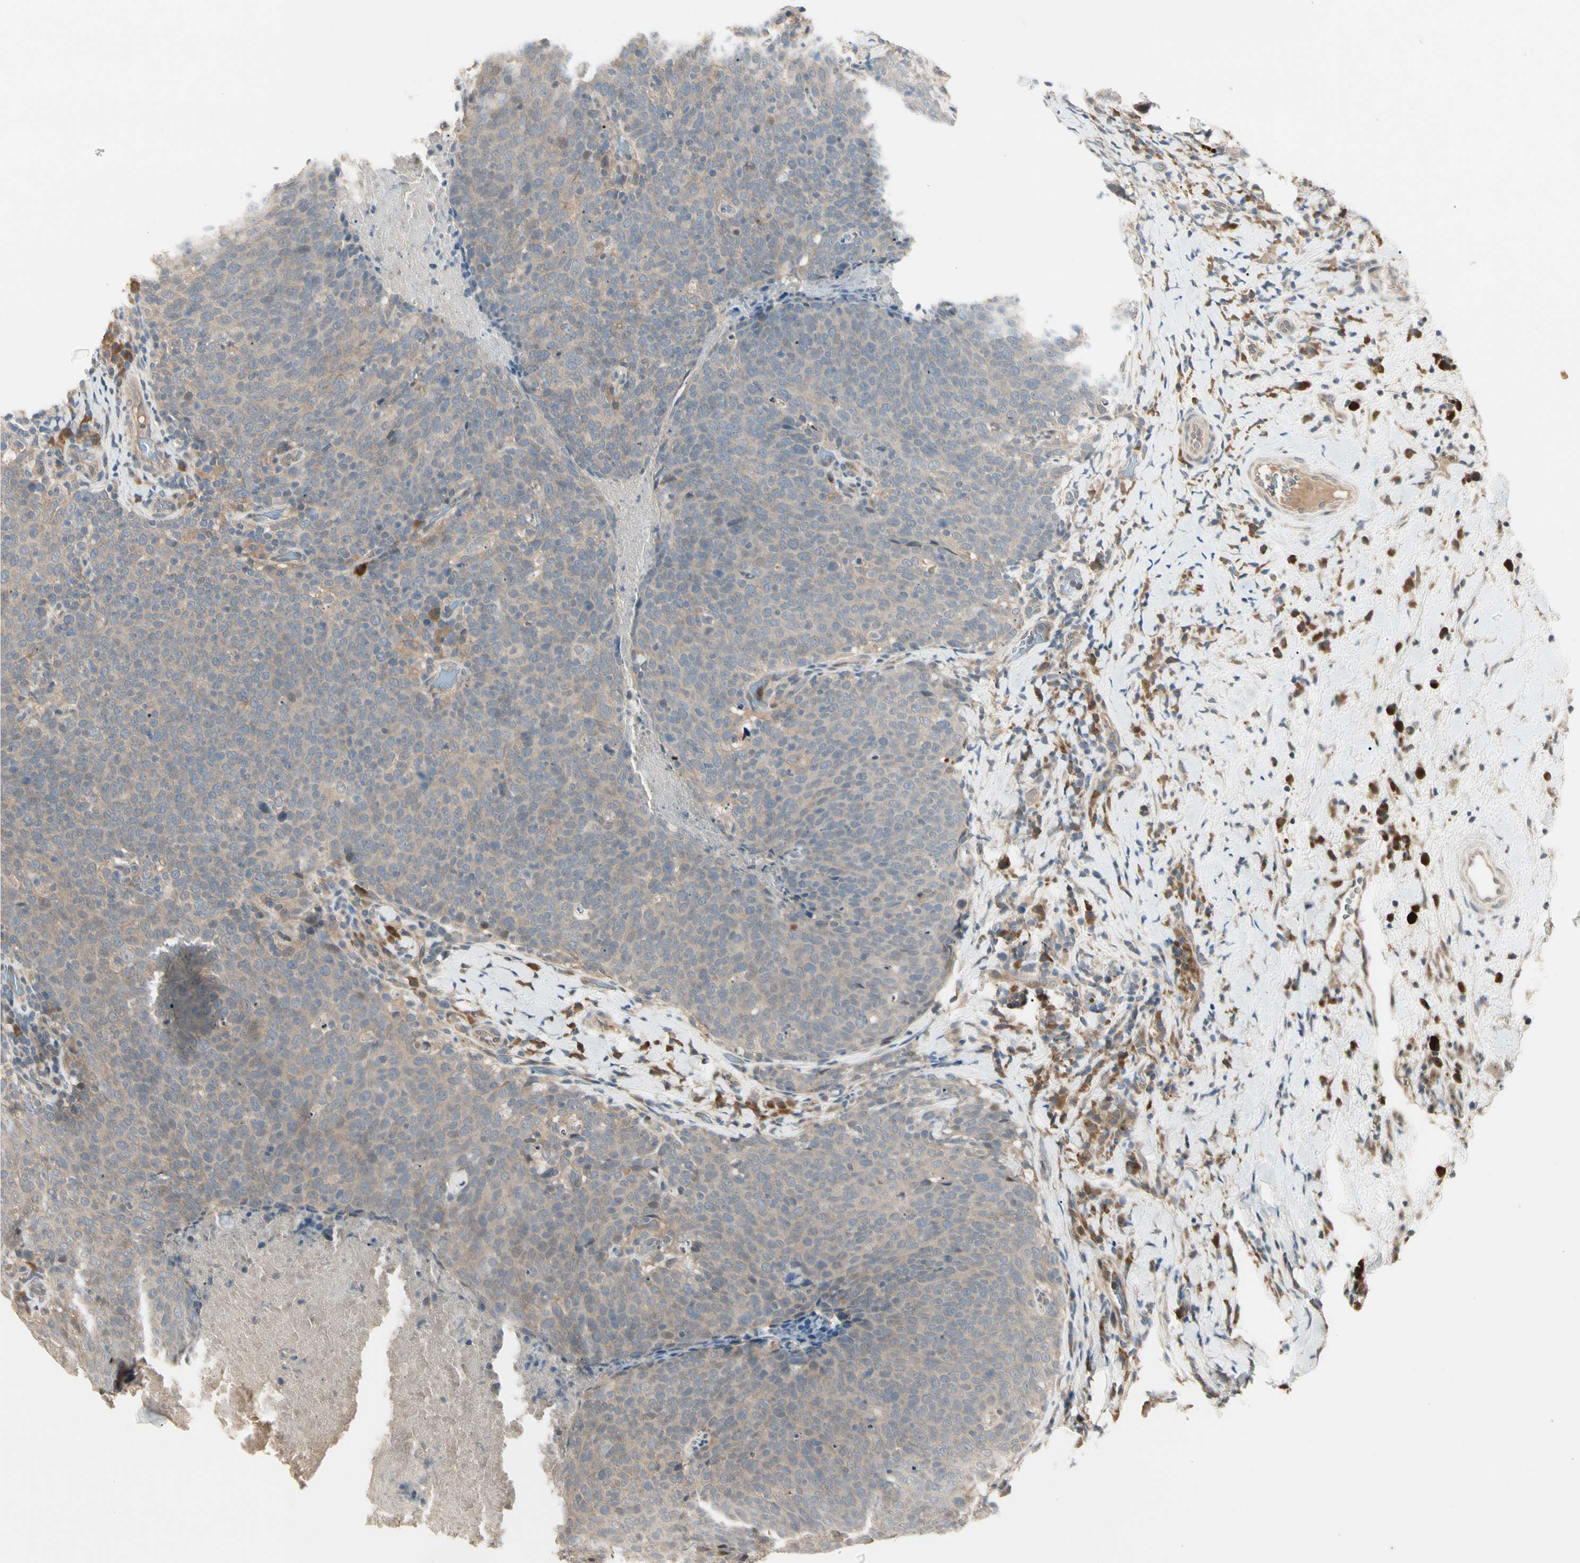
{"staining": {"intensity": "weak", "quantity": "25%-75%", "location": "cytoplasmic/membranous"}, "tissue": "head and neck cancer", "cell_type": "Tumor cells", "image_type": "cancer", "snomed": [{"axis": "morphology", "description": "Squamous cell carcinoma, NOS"}, {"axis": "morphology", "description": "Squamous cell carcinoma, metastatic, NOS"}, {"axis": "topography", "description": "Lymph node"}, {"axis": "topography", "description": "Head-Neck"}], "caption": "Human head and neck cancer stained for a protein (brown) reveals weak cytoplasmic/membranous positive expression in about 25%-75% of tumor cells.", "gene": "ATG4C", "patient": {"sex": "male", "age": 62}}